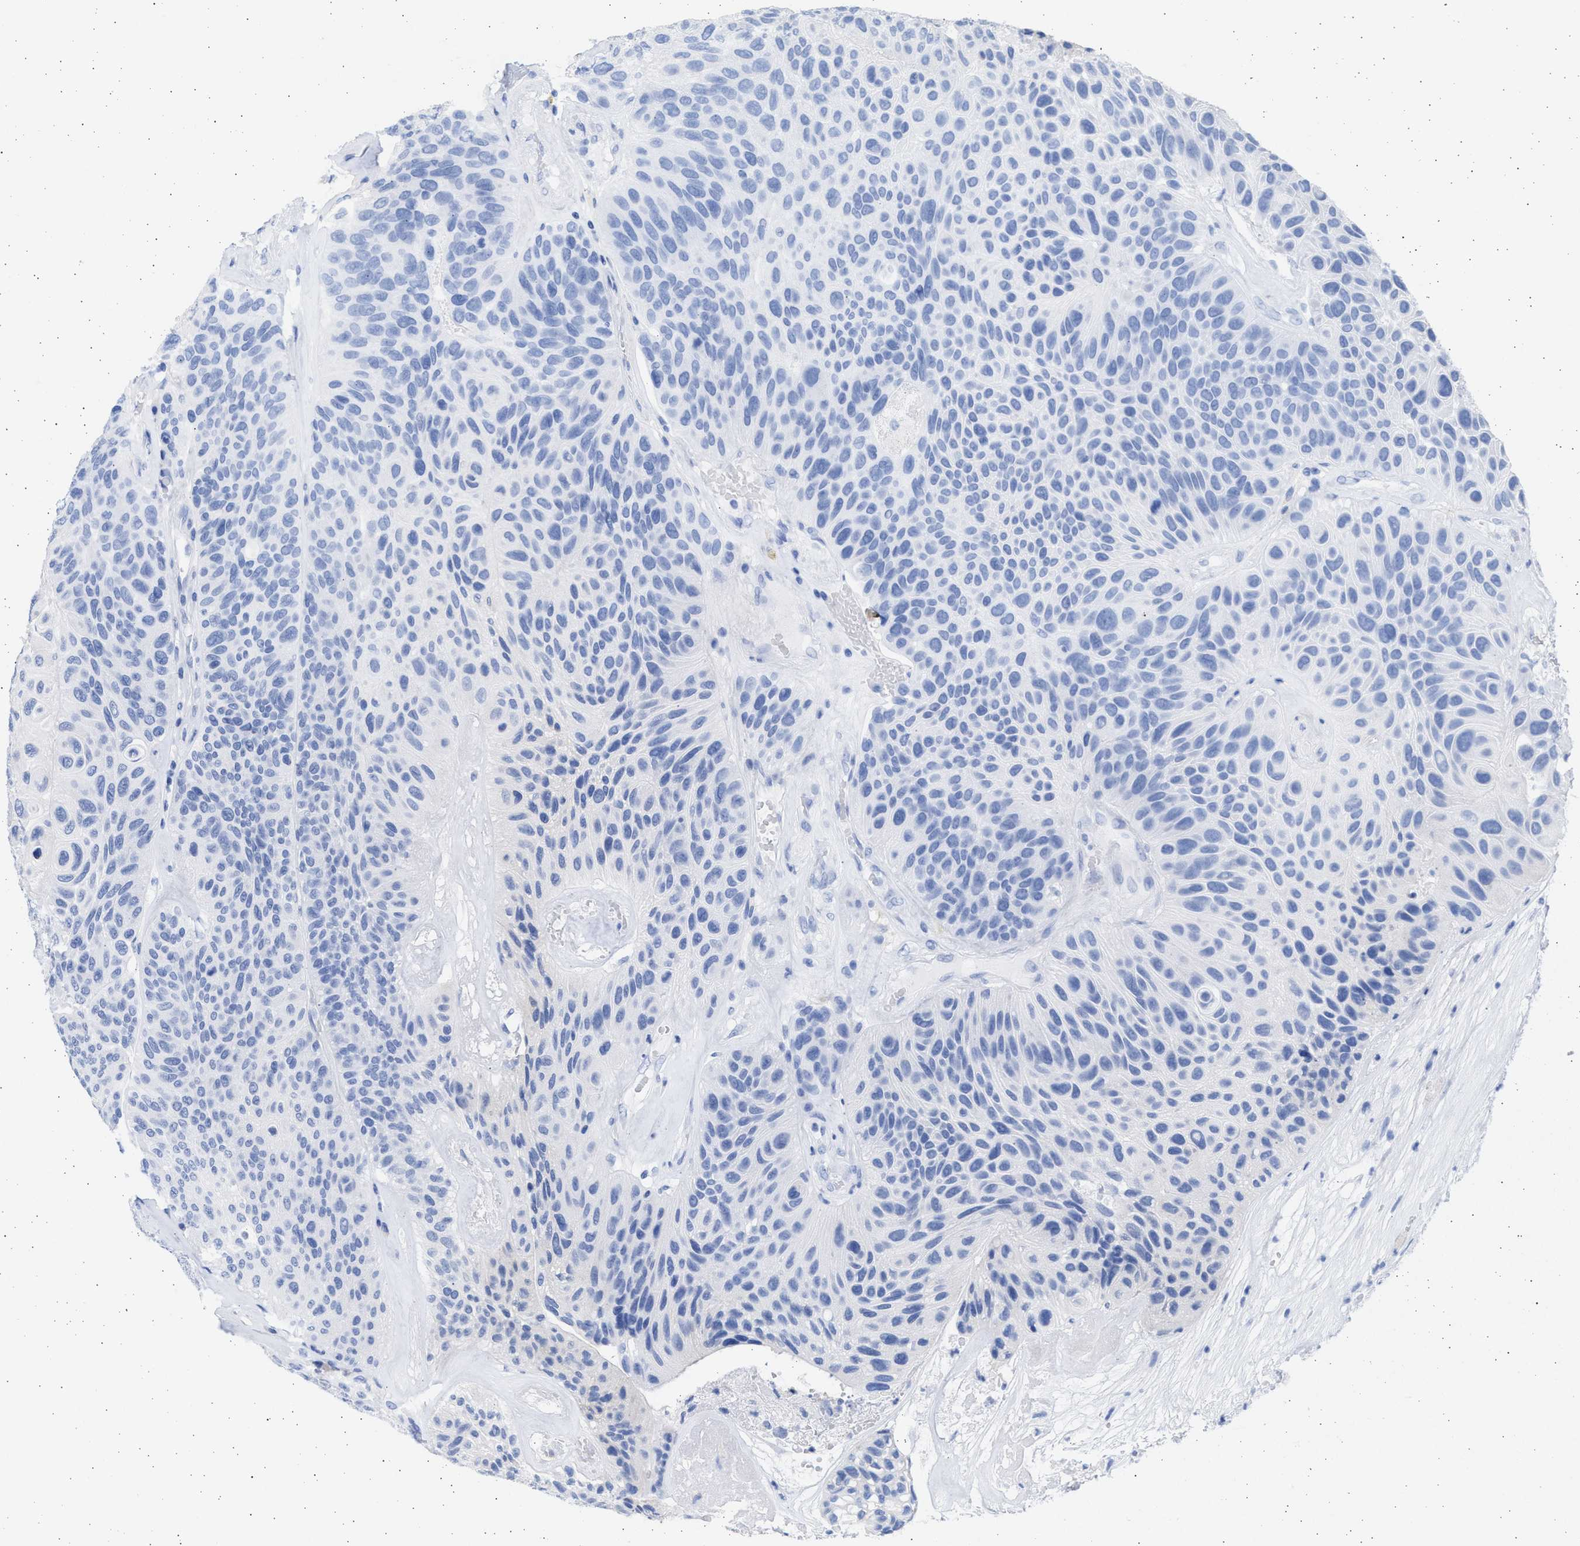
{"staining": {"intensity": "negative", "quantity": "none", "location": "none"}, "tissue": "urothelial cancer", "cell_type": "Tumor cells", "image_type": "cancer", "snomed": [{"axis": "morphology", "description": "Urothelial carcinoma, High grade"}, {"axis": "topography", "description": "Urinary bladder"}], "caption": "DAB immunohistochemical staining of urothelial cancer shows no significant positivity in tumor cells.", "gene": "ALDOC", "patient": {"sex": "male", "age": 66}}